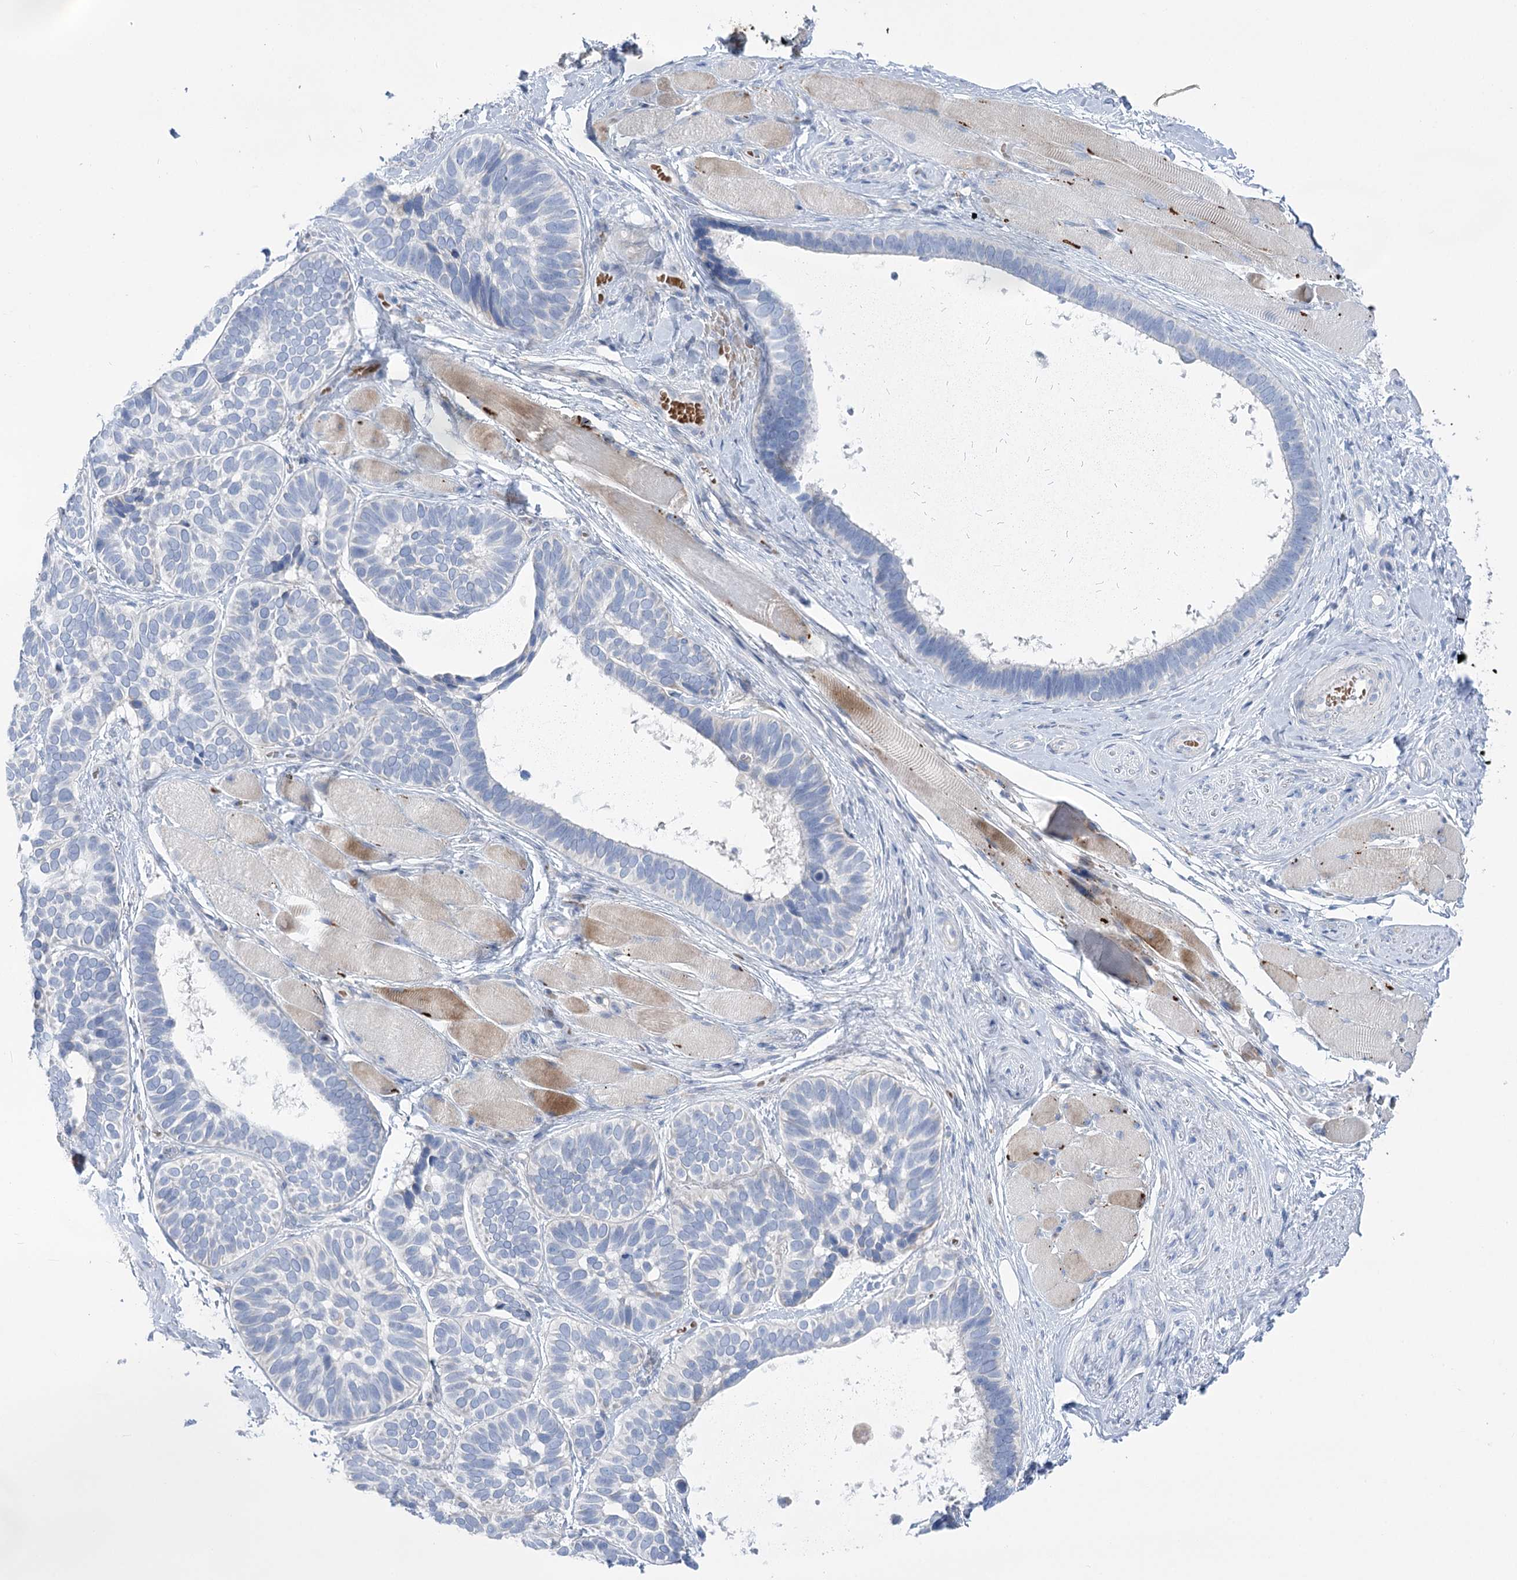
{"staining": {"intensity": "negative", "quantity": "none", "location": "none"}, "tissue": "skin cancer", "cell_type": "Tumor cells", "image_type": "cancer", "snomed": [{"axis": "morphology", "description": "Basal cell carcinoma"}, {"axis": "topography", "description": "Skin"}], "caption": "Immunohistochemistry micrograph of human skin cancer stained for a protein (brown), which reveals no positivity in tumor cells. (DAB (3,3'-diaminobenzidine) immunohistochemistry (IHC) visualized using brightfield microscopy, high magnification).", "gene": "SIAE", "patient": {"sex": "male", "age": 62}}